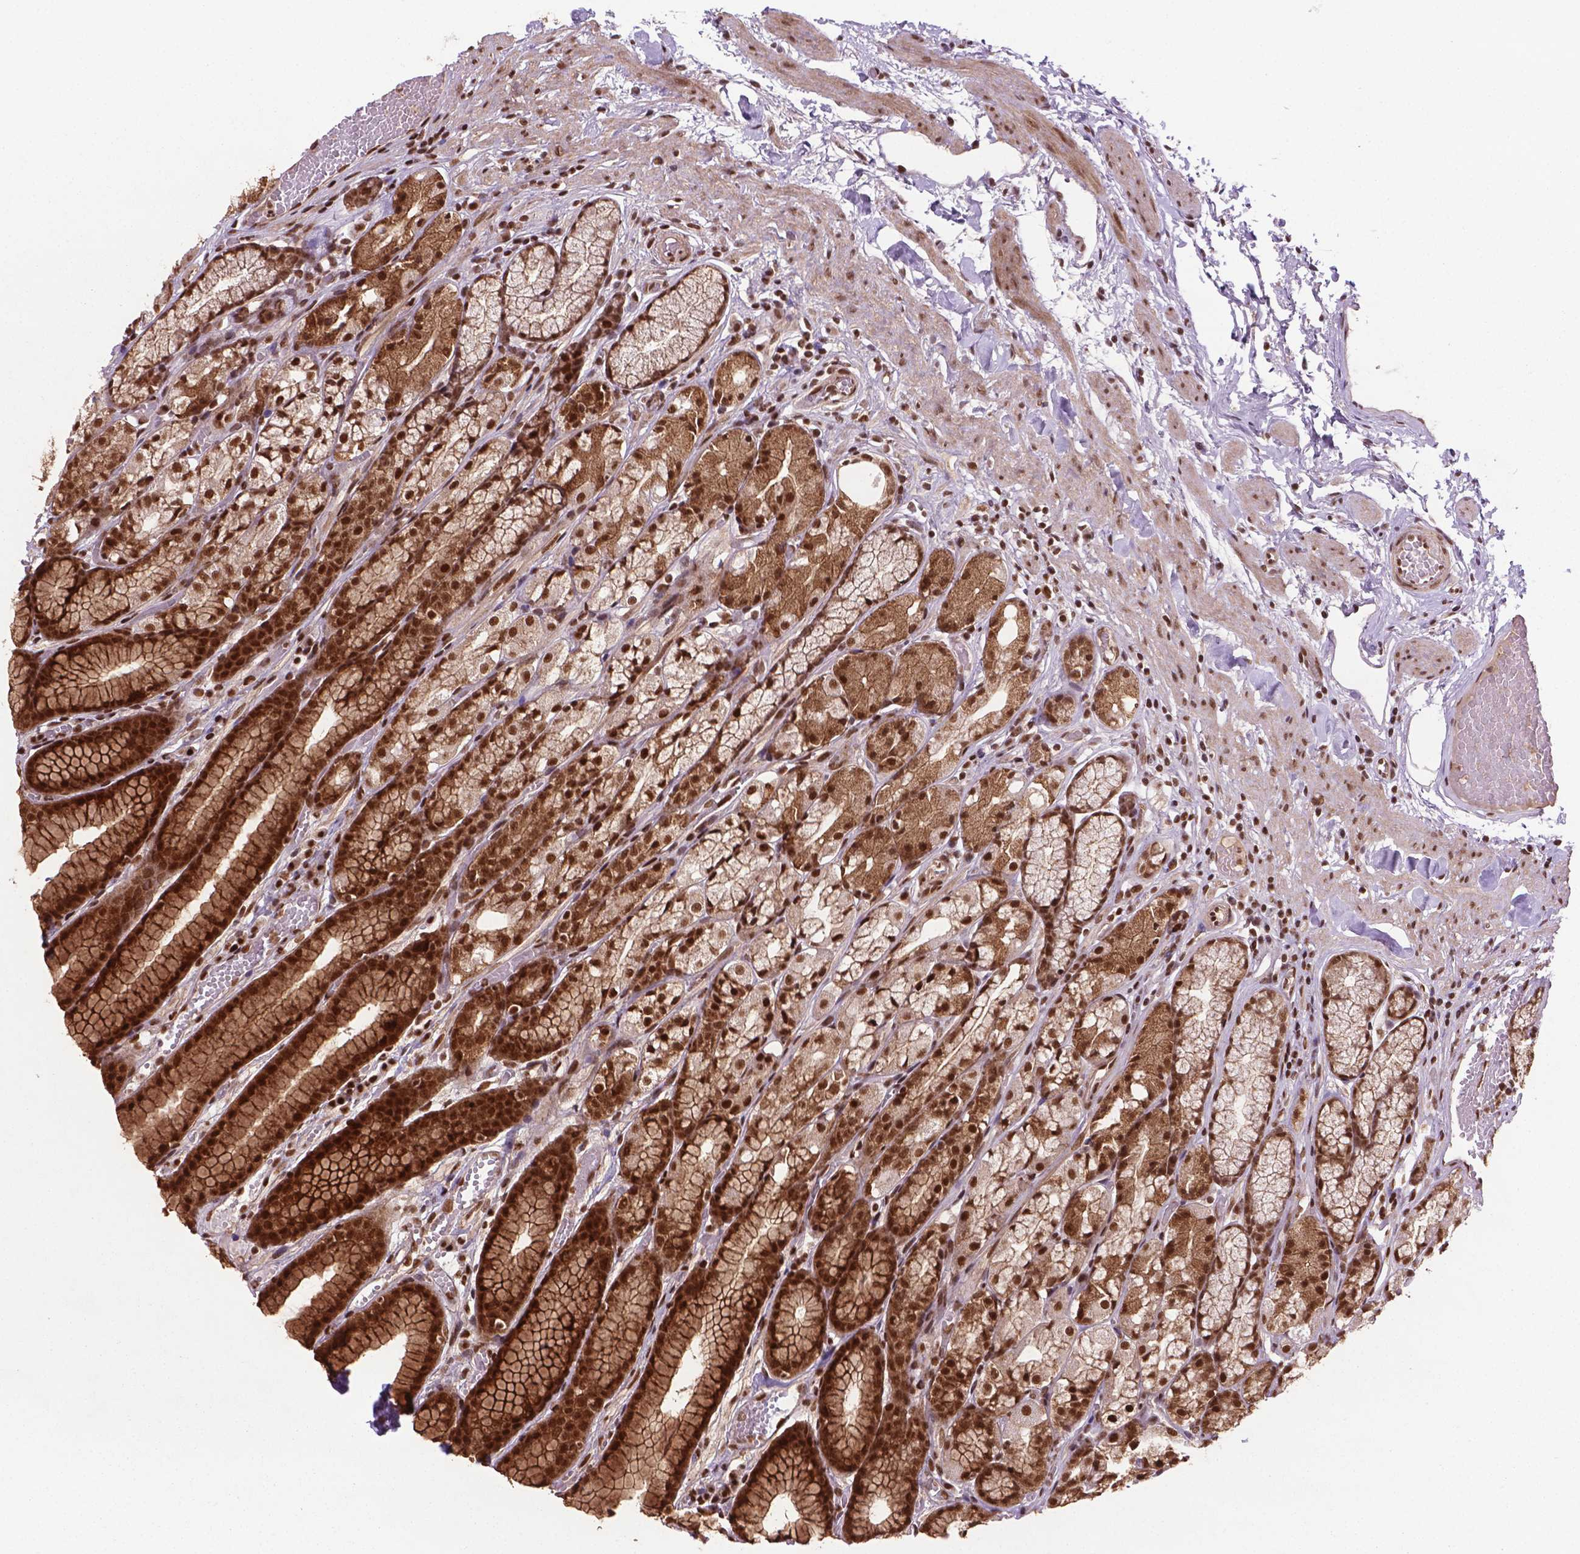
{"staining": {"intensity": "strong", "quantity": ">75%", "location": "cytoplasmic/membranous,nuclear"}, "tissue": "stomach", "cell_type": "Glandular cells", "image_type": "normal", "snomed": [{"axis": "morphology", "description": "Normal tissue, NOS"}, {"axis": "topography", "description": "Stomach"}], "caption": "This image displays IHC staining of normal human stomach, with high strong cytoplasmic/membranous,nuclear positivity in approximately >75% of glandular cells.", "gene": "SIRT6", "patient": {"sex": "male", "age": 70}}